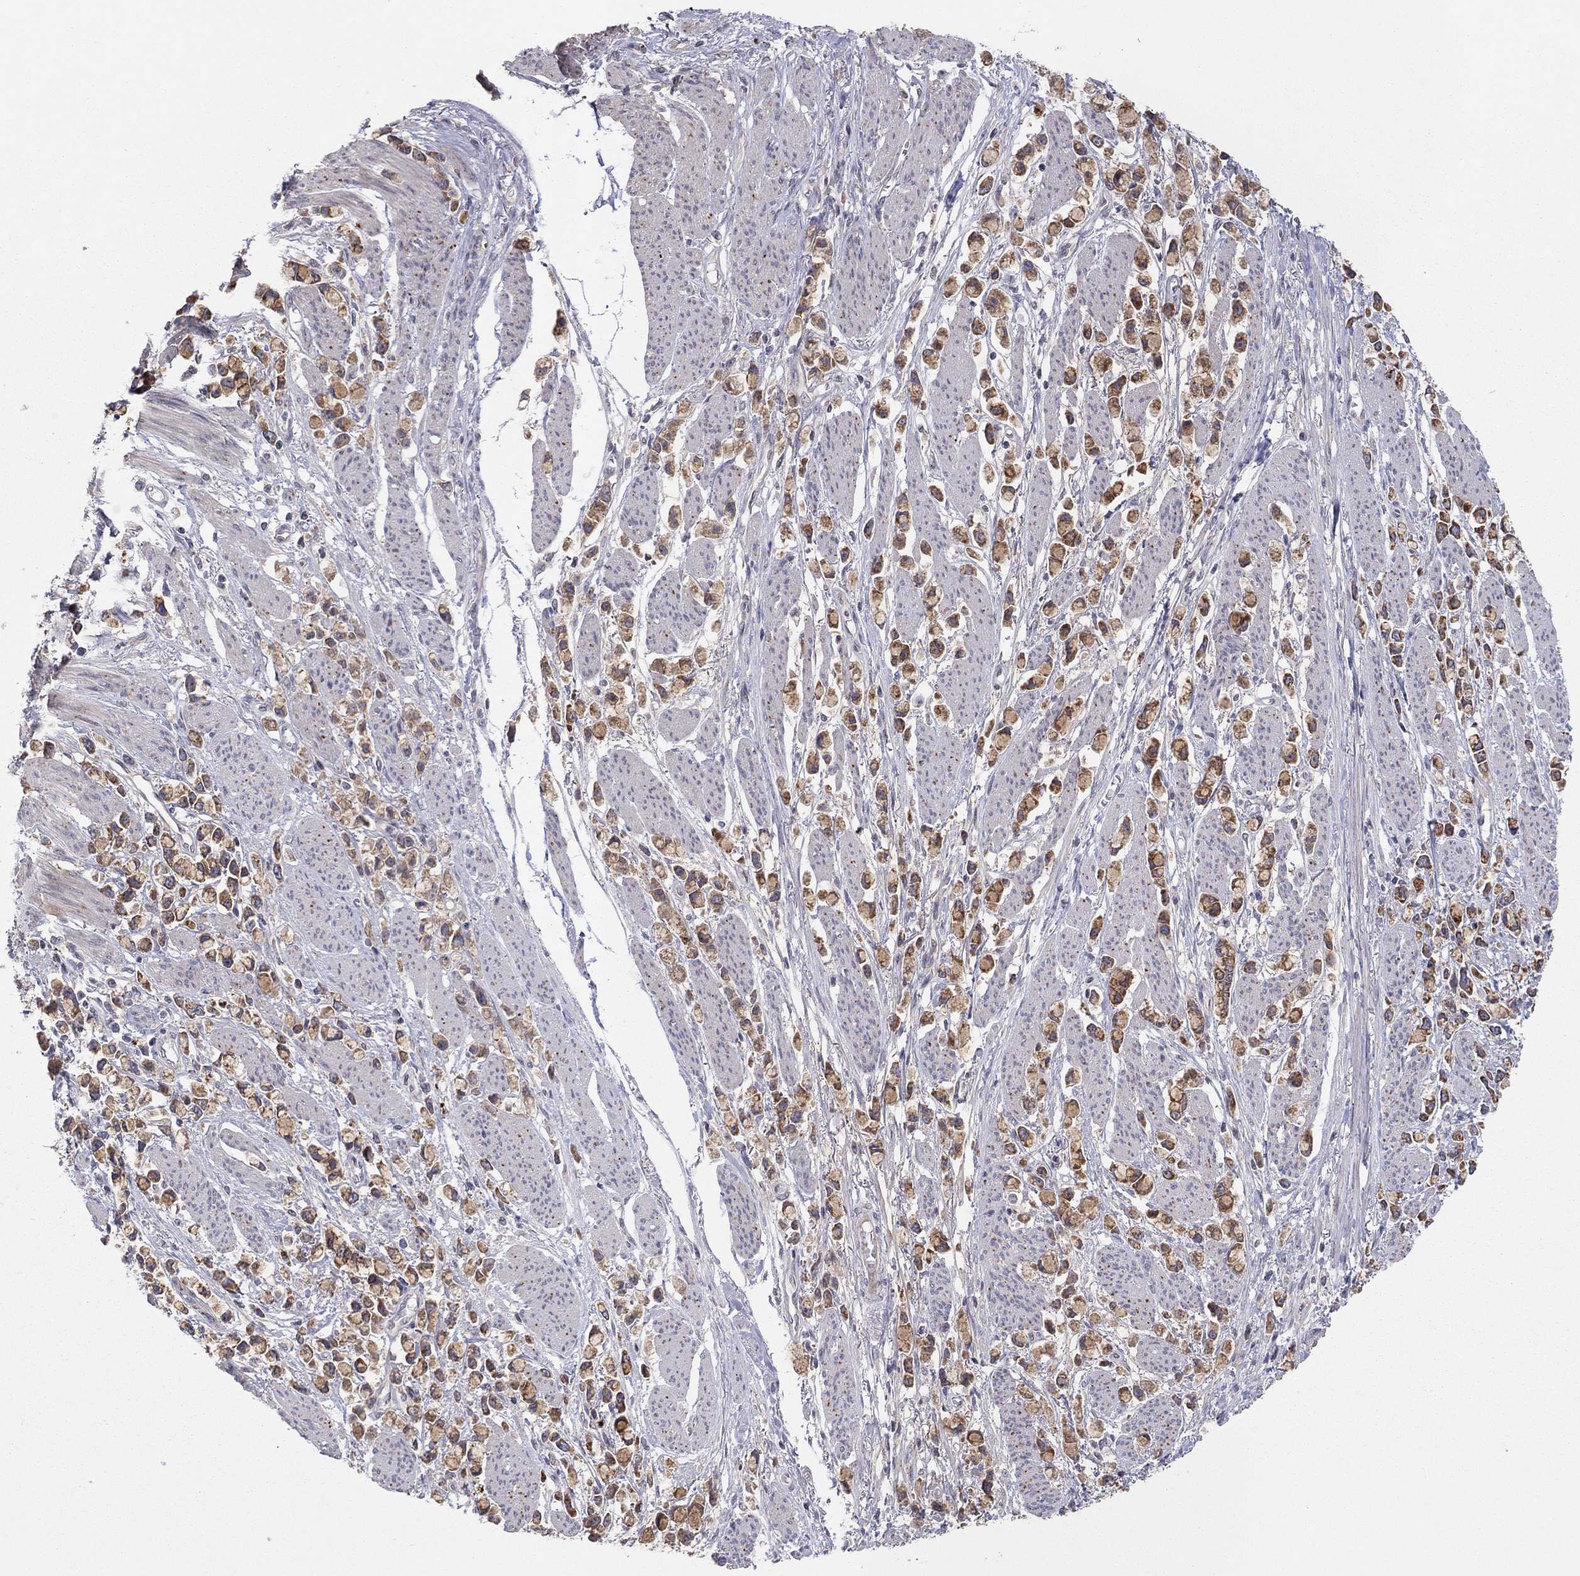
{"staining": {"intensity": "strong", "quantity": ">75%", "location": "cytoplasmic/membranous"}, "tissue": "stomach cancer", "cell_type": "Tumor cells", "image_type": "cancer", "snomed": [{"axis": "morphology", "description": "Adenocarcinoma, NOS"}, {"axis": "topography", "description": "Stomach"}], "caption": "Immunohistochemistry of adenocarcinoma (stomach) shows high levels of strong cytoplasmic/membranous positivity in approximately >75% of tumor cells. (brown staining indicates protein expression, while blue staining denotes nuclei).", "gene": "CRACDL", "patient": {"sex": "female", "age": 81}}